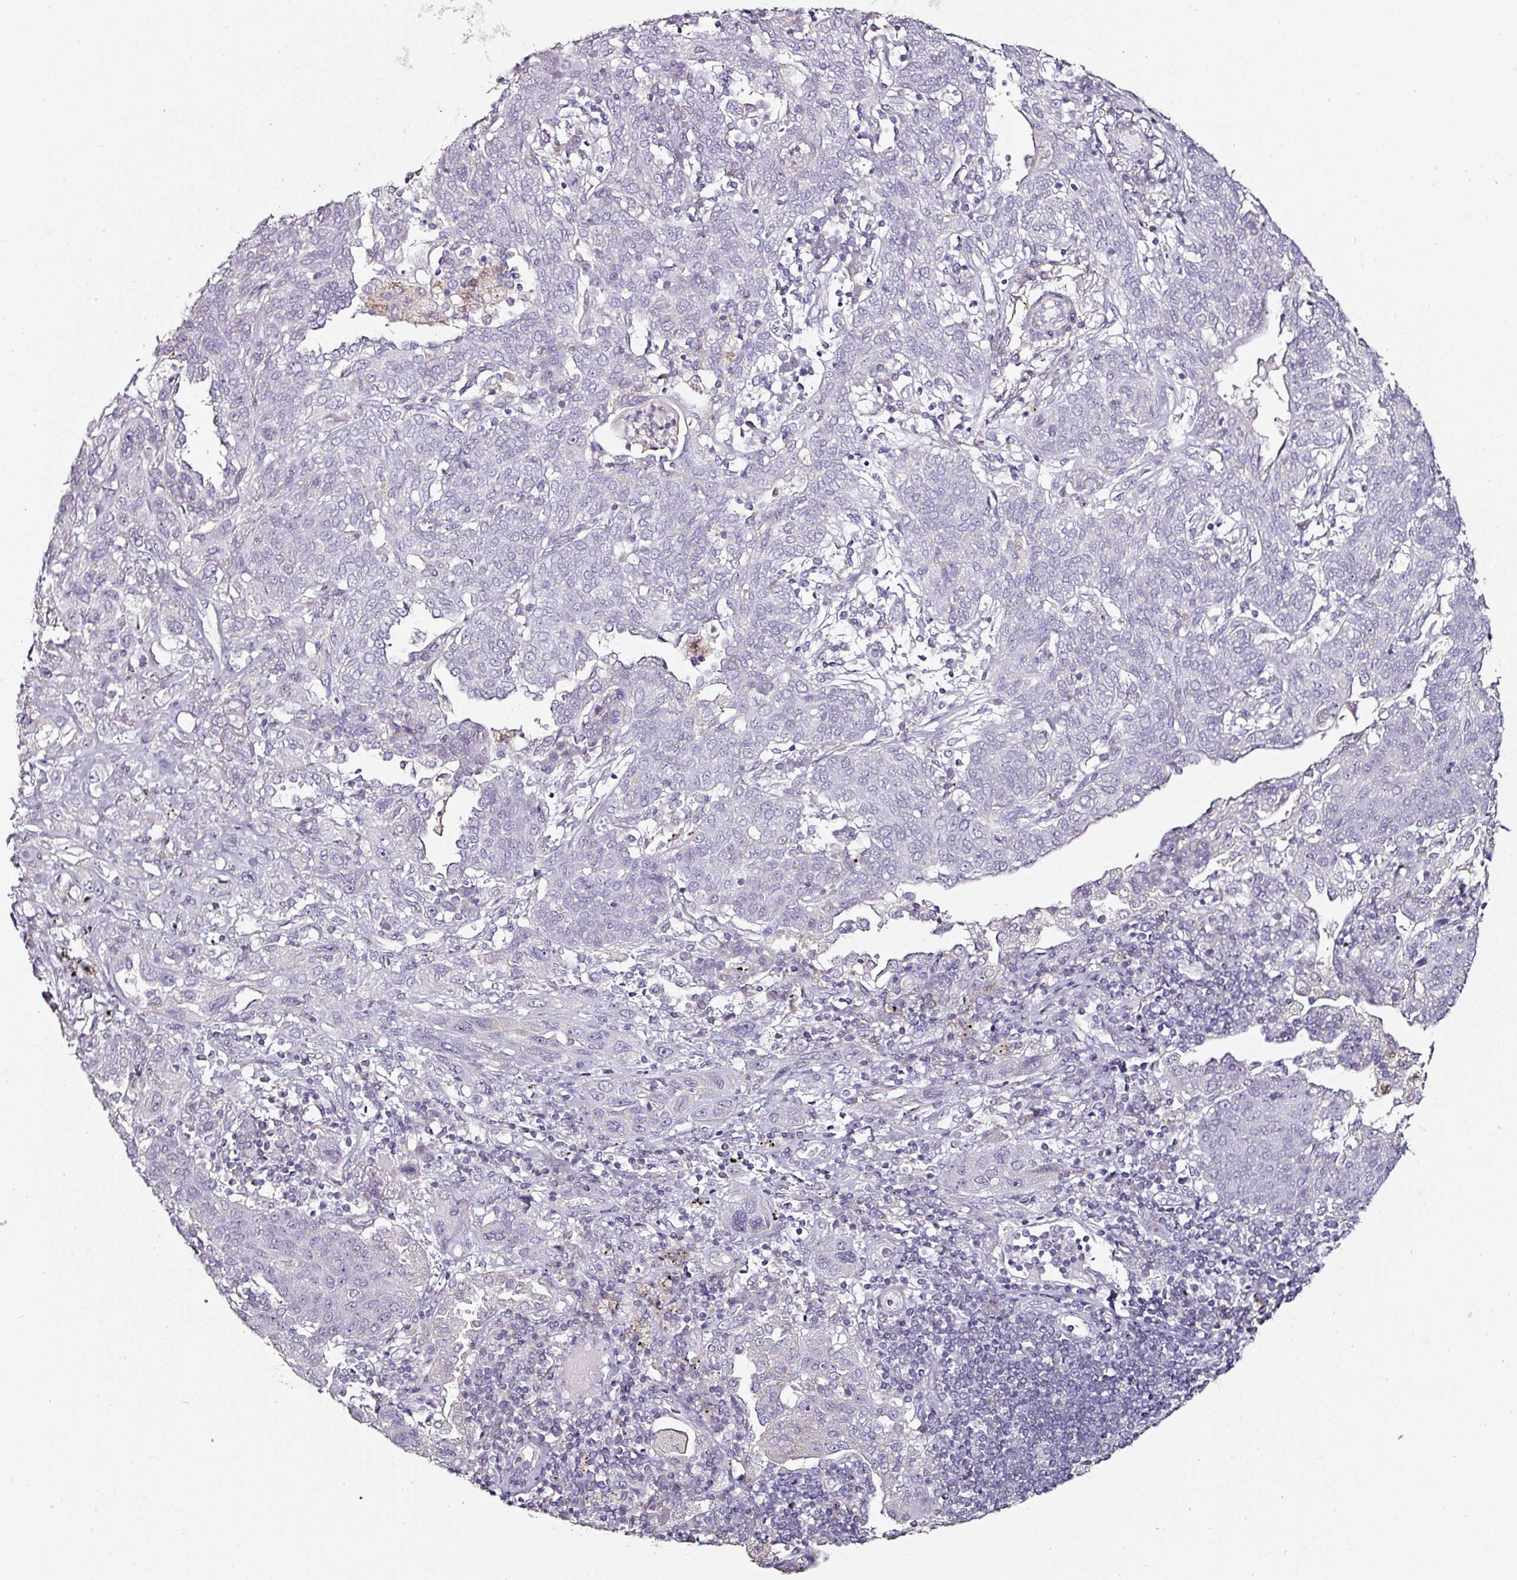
{"staining": {"intensity": "negative", "quantity": "none", "location": "none"}, "tissue": "lung cancer", "cell_type": "Tumor cells", "image_type": "cancer", "snomed": [{"axis": "morphology", "description": "Squamous cell carcinoma, NOS"}, {"axis": "topography", "description": "Lung"}], "caption": "Tumor cells are negative for protein expression in human lung cancer (squamous cell carcinoma).", "gene": "CAP2", "patient": {"sex": "female", "age": 70}}